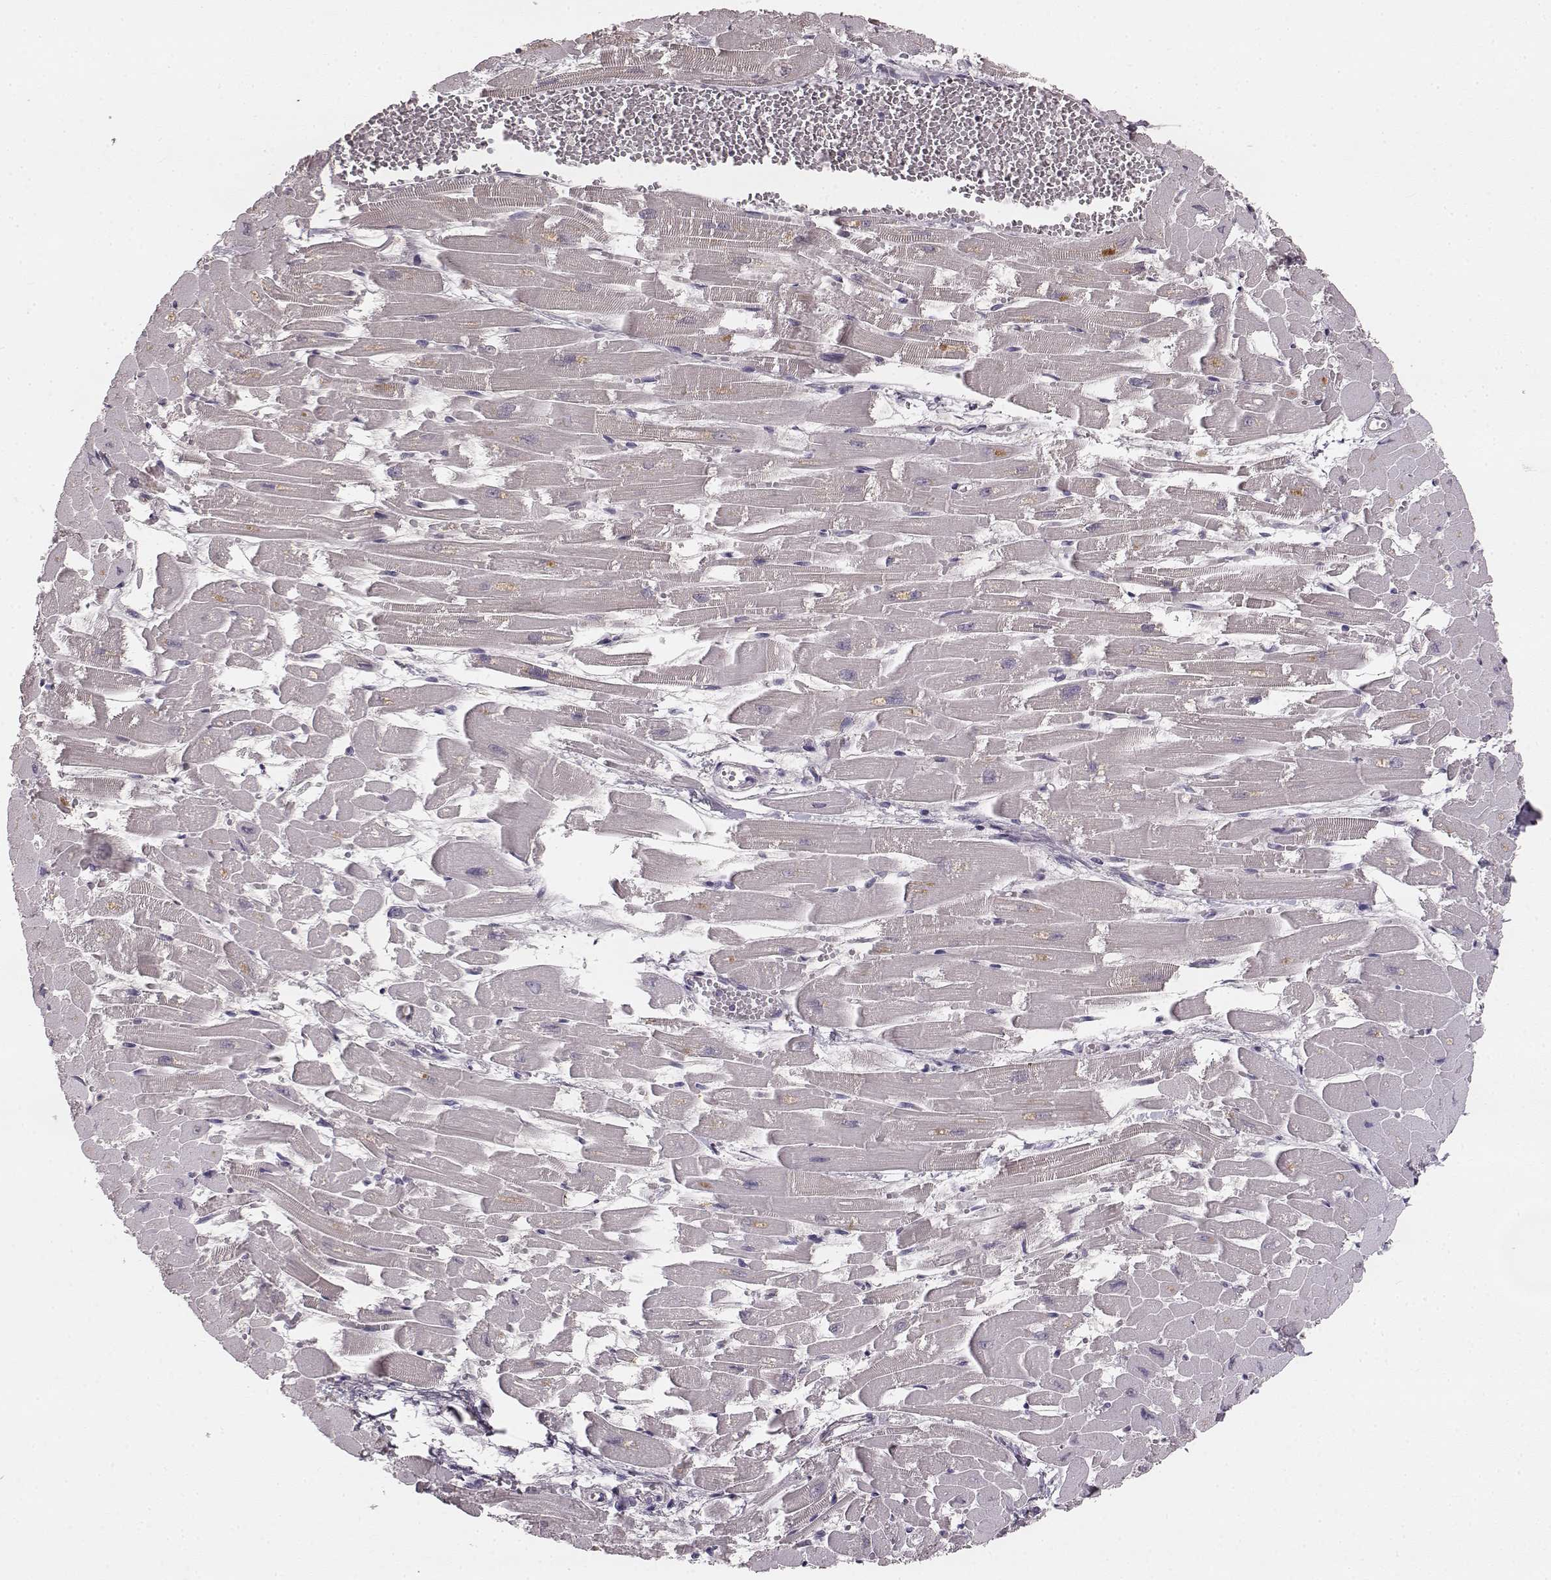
{"staining": {"intensity": "negative", "quantity": "none", "location": "none"}, "tissue": "heart muscle", "cell_type": "Cardiomyocytes", "image_type": "normal", "snomed": [{"axis": "morphology", "description": "Normal tissue, NOS"}, {"axis": "topography", "description": "Heart"}], "caption": "DAB (3,3'-diaminobenzidine) immunohistochemical staining of unremarkable heart muscle demonstrates no significant positivity in cardiomyocytes. (Brightfield microscopy of DAB (3,3'-diaminobenzidine) immunohistochemistry (IHC) at high magnification).", "gene": "YJEFN3", "patient": {"sex": "female", "age": 52}}